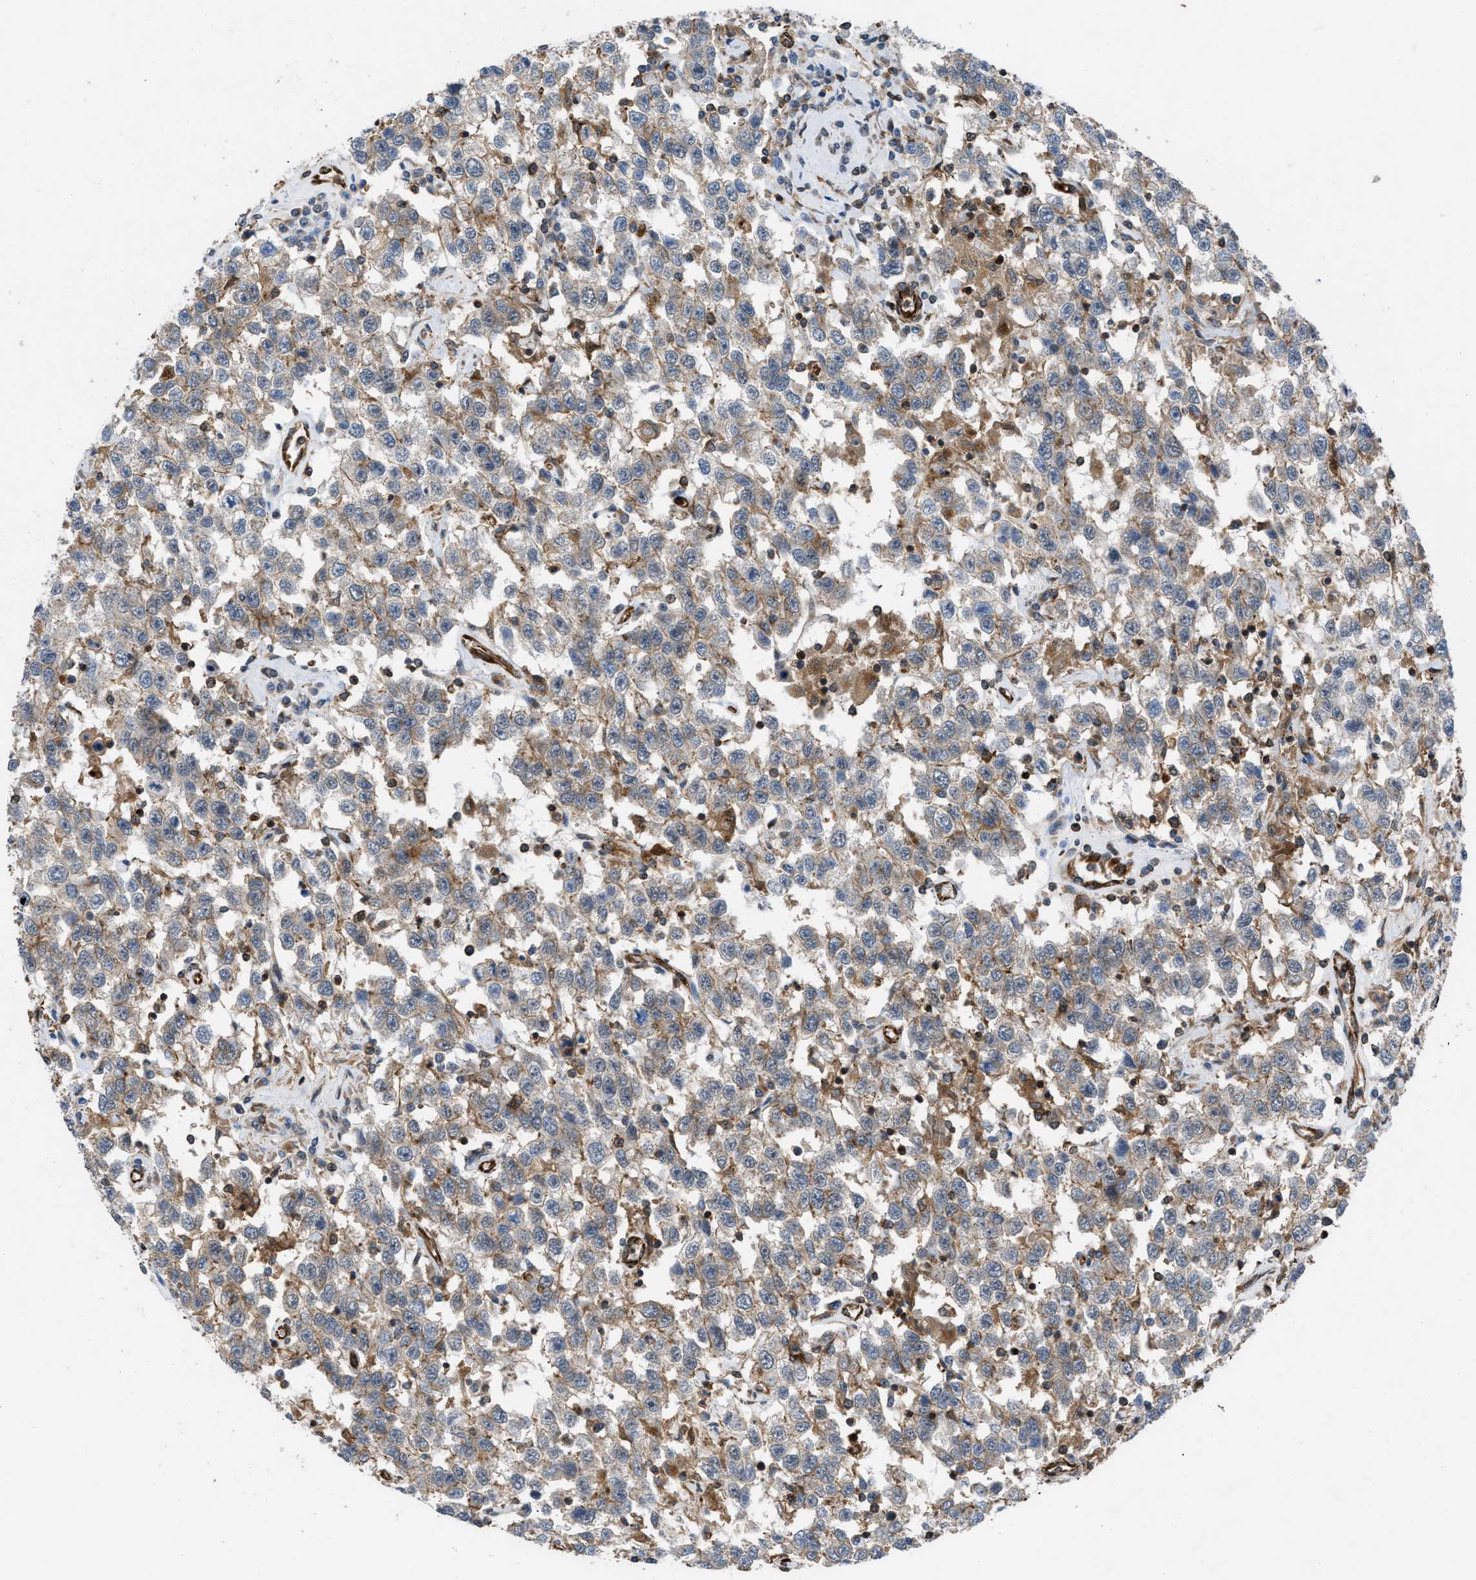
{"staining": {"intensity": "weak", "quantity": "25%-75%", "location": "cytoplasmic/membranous"}, "tissue": "testis cancer", "cell_type": "Tumor cells", "image_type": "cancer", "snomed": [{"axis": "morphology", "description": "Seminoma, NOS"}, {"axis": "topography", "description": "Testis"}], "caption": "Protein staining of testis seminoma tissue demonstrates weak cytoplasmic/membranous positivity in about 25%-75% of tumor cells. Nuclei are stained in blue.", "gene": "PTPRE", "patient": {"sex": "male", "age": 41}}